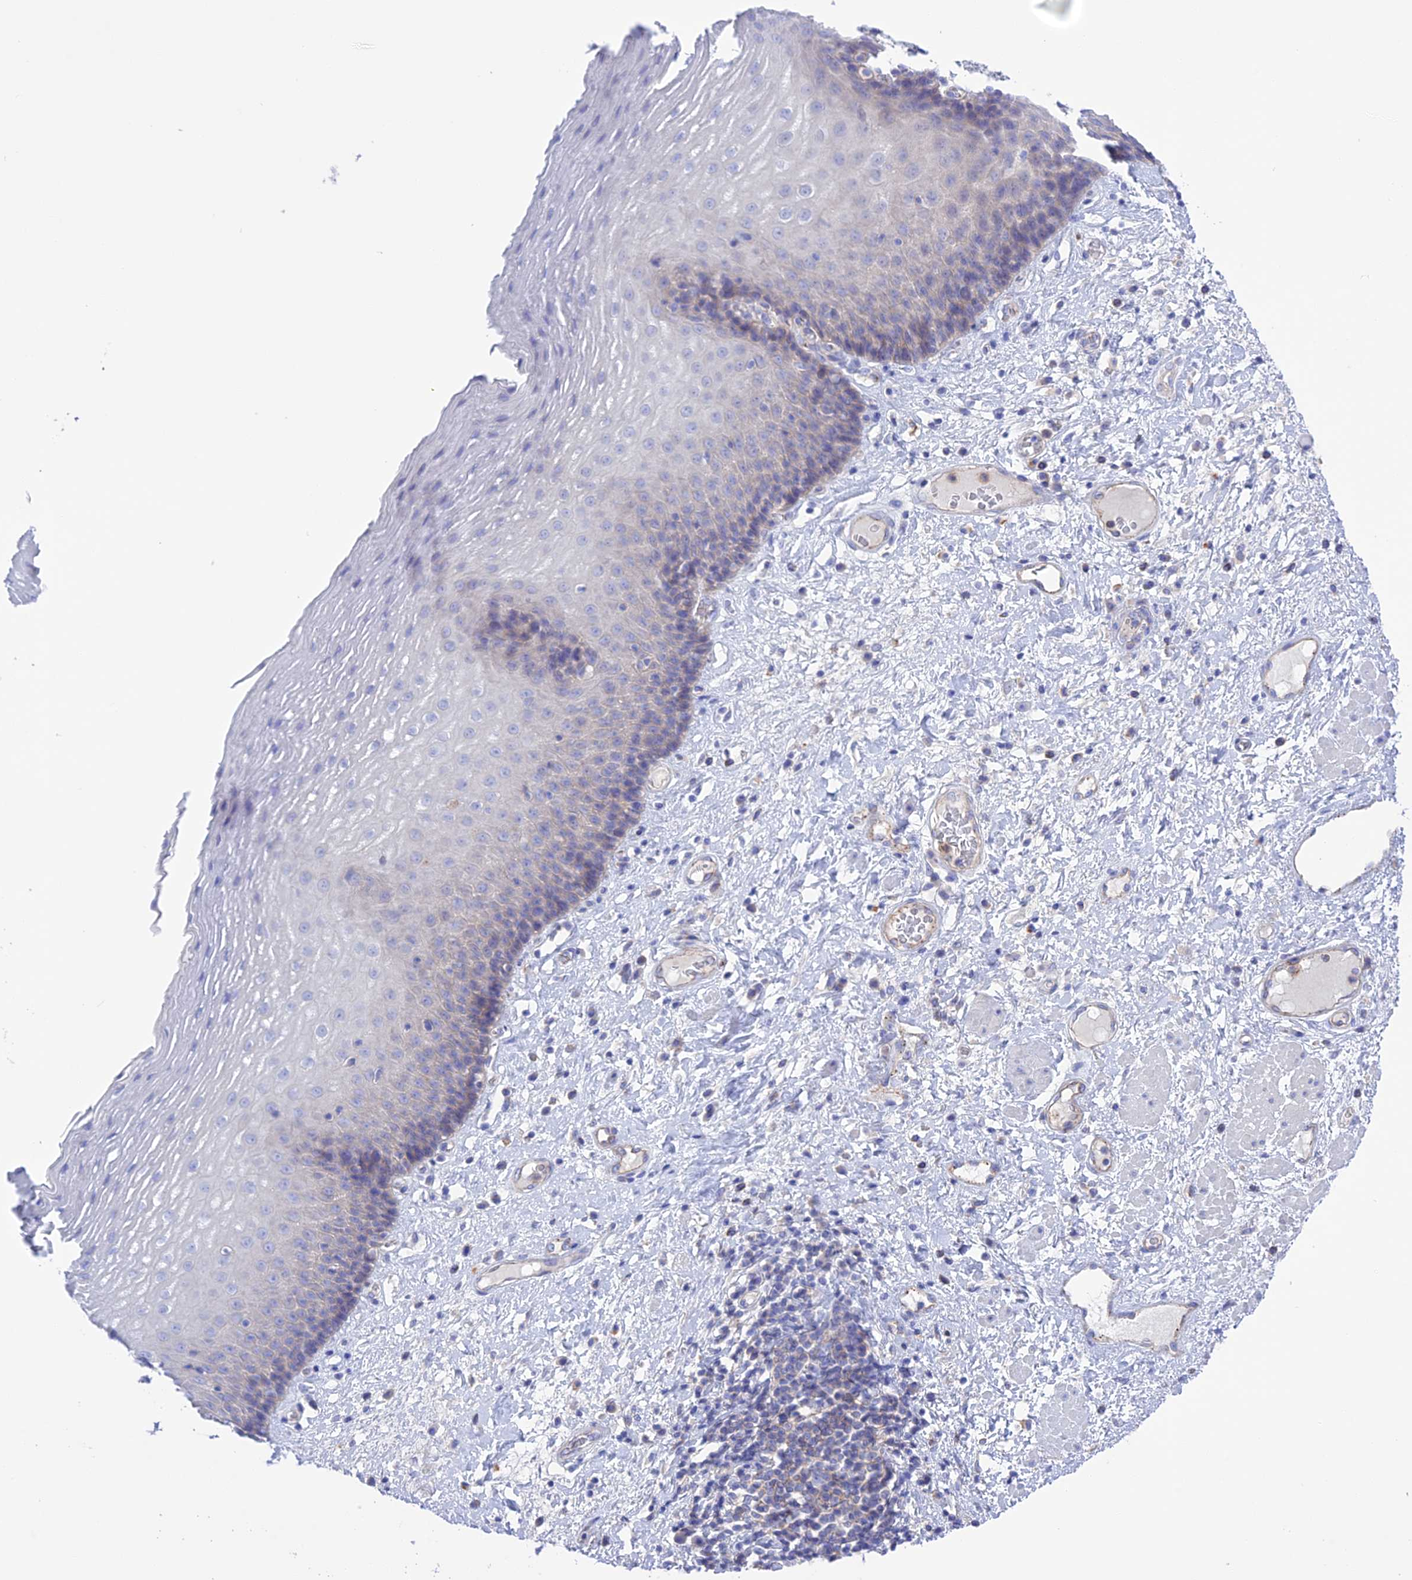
{"staining": {"intensity": "negative", "quantity": "none", "location": "none"}, "tissue": "esophagus", "cell_type": "Squamous epithelial cells", "image_type": "normal", "snomed": [{"axis": "morphology", "description": "Normal tissue, NOS"}, {"axis": "morphology", "description": "Adenocarcinoma, NOS"}, {"axis": "topography", "description": "Esophagus"}], "caption": "High magnification brightfield microscopy of benign esophagus stained with DAB (3,3'-diaminobenzidine) (brown) and counterstained with hematoxylin (blue): squamous epithelial cells show no significant positivity.", "gene": "CHSY3", "patient": {"sex": "male", "age": 62}}